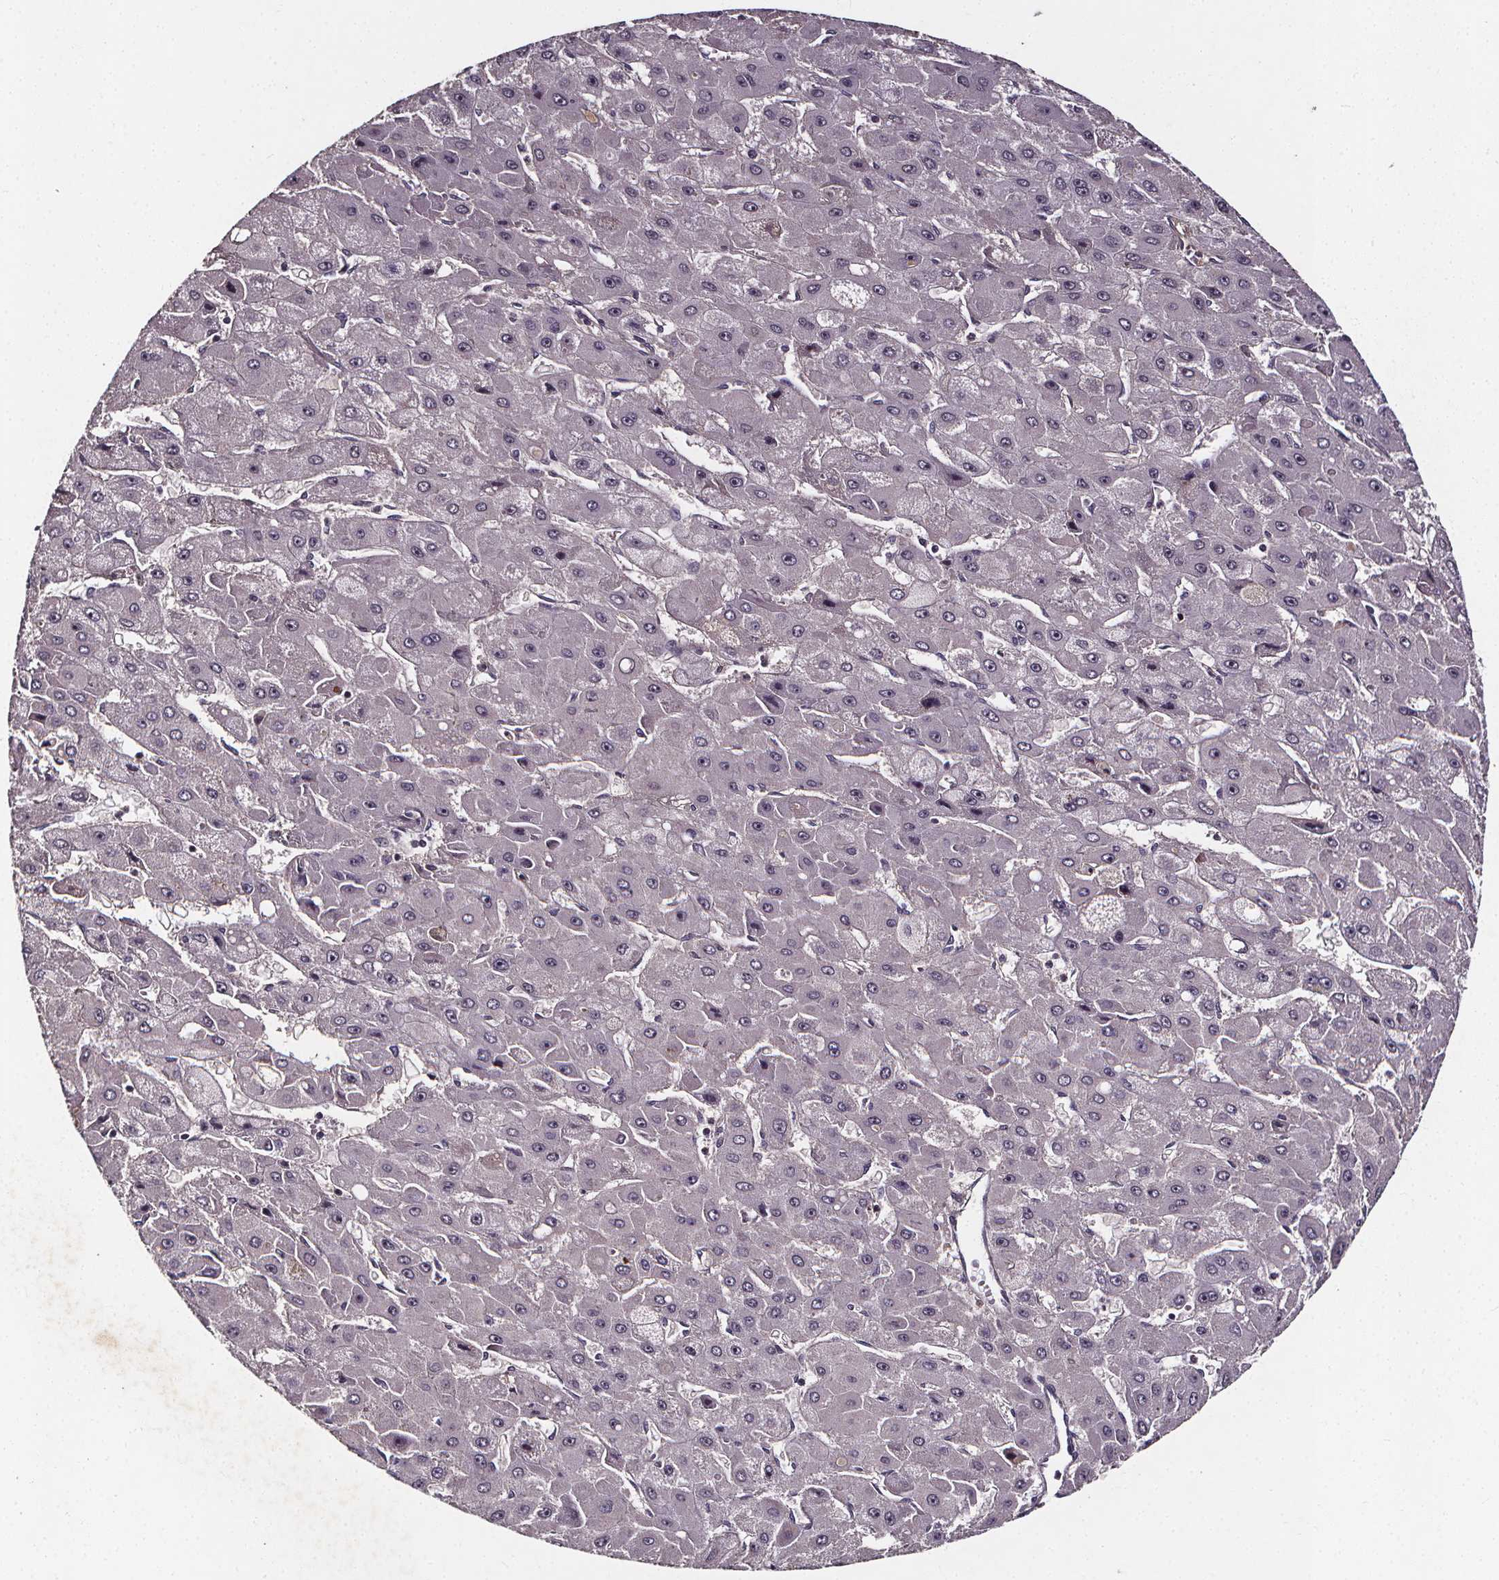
{"staining": {"intensity": "negative", "quantity": "none", "location": "none"}, "tissue": "liver cancer", "cell_type": "Tumor cells", "image_type": "cancer", "snomed": [{"axis": "morphology", "description": "Carcinoma, Hepatocellular, NOS"}, {"axis": "topography", "description": "Liver"}], "caption": "Immunohistochemical staining of liver cancer displays no significant staining in tumor cells. Brightfield microscopy of IHC stained with DAB (brown) and hematoxylin (blue), captured at high magnification.", "gene": "SPAG8", "patient": {"sex": "female", "age": 25}}